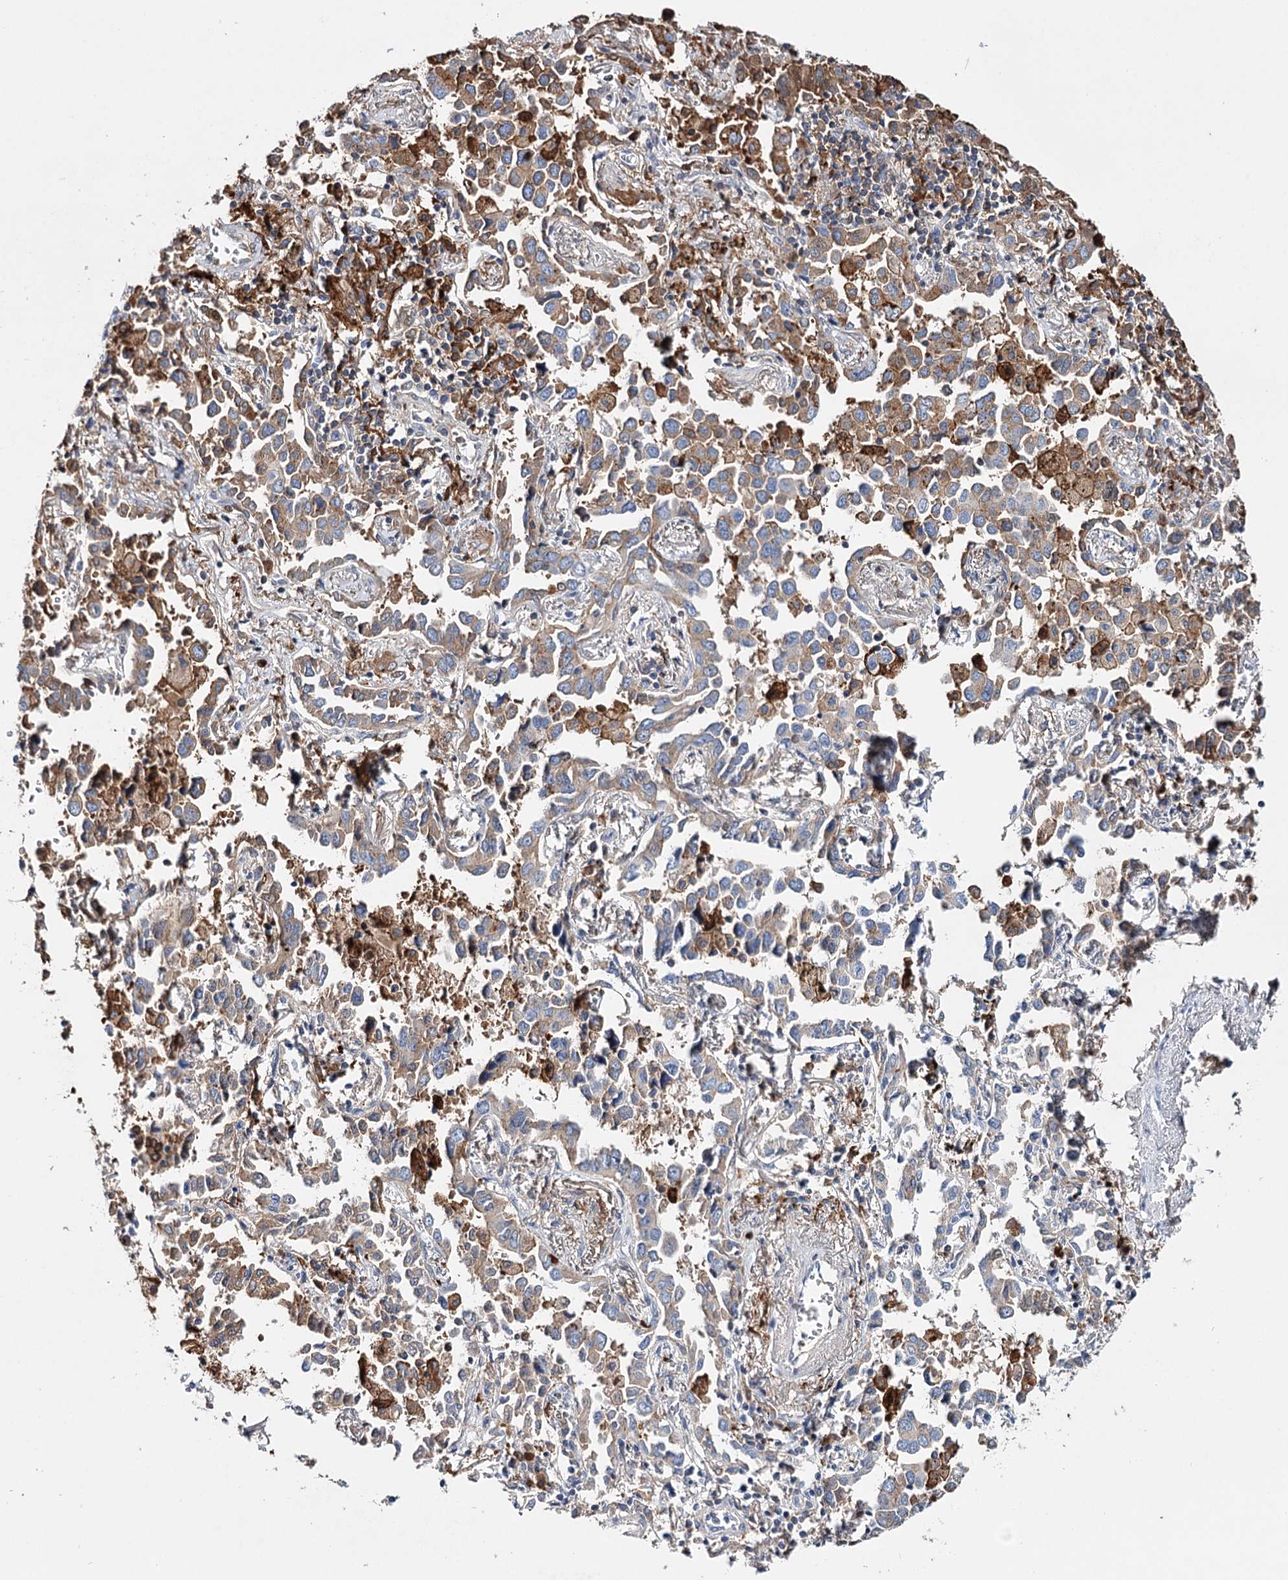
{"staining": {"intensity": "moderate", "quantity": "25%-75%", "location": "cytoplasmic/membranous"}, "tissue": "lung cancer", "cell_type": "Tumor cells", "image_type": "cancer", "snomed": [{"axis": "morphology", "description": "Adenocarcinoma, NOS"}, {"axis": "topography", "description": "Lung"}], "caption": "The image exhibits immunohistochemical staining of lung cancer. There is moderate cytoplasmic/membranous expression is seen in approximately 25%-75% of tumor cells.", "gene": "CFAP46", "patient": {"sex": "male", "age": 67}}